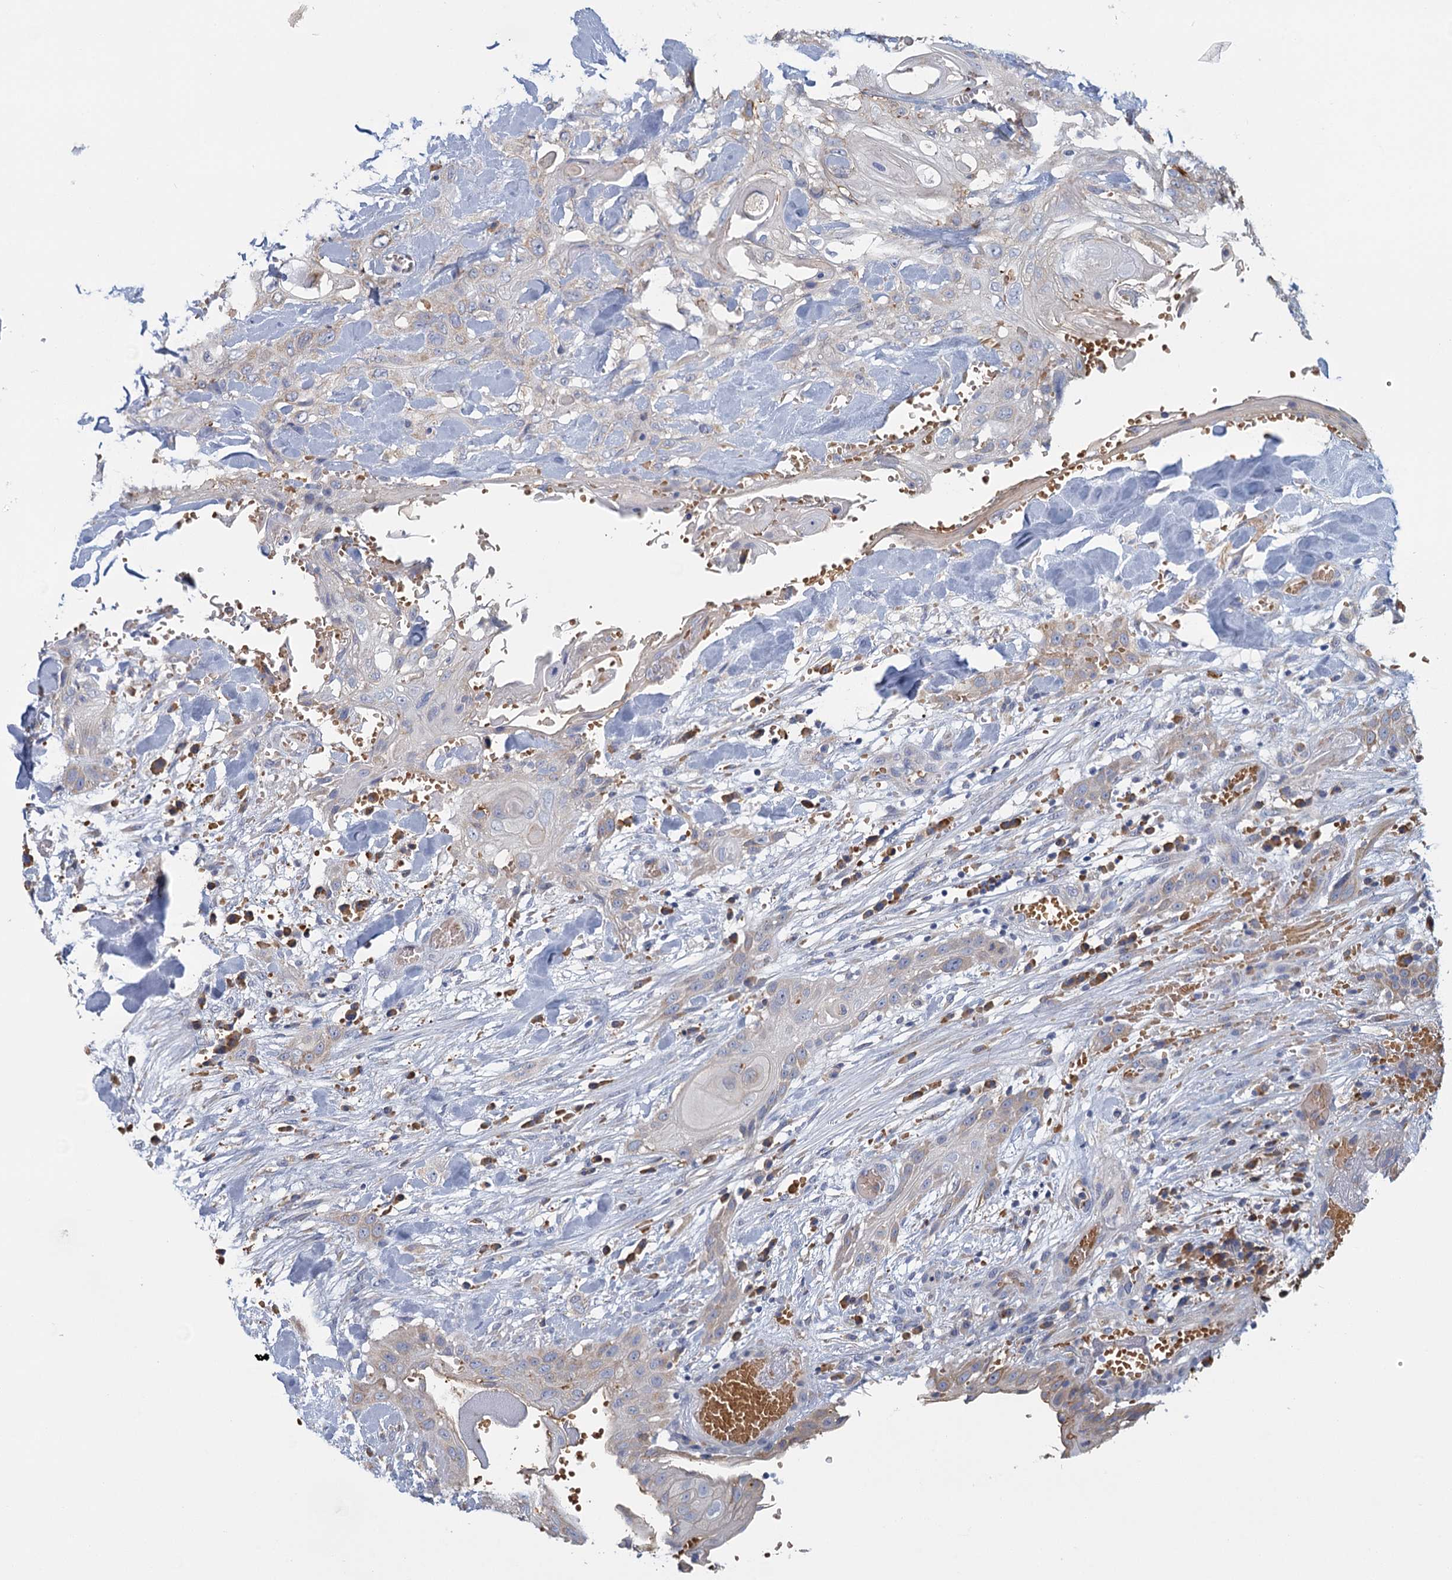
{"staining": {"intensity": "negative", "quantity": "none", "location": "none"}, "tissue": "head and neck cancer", "cell_type": "Tumor cells", "image_type": "cancer", "snomed": [{"axis": "morphology", "description": "Squamous cell carcinoma, NOS"}, {"axis": "topography", "description": "Head-Neck"}], "caption": "Immunohistochemical staining of human head and neck cancer reveals no significant positivity in tumor cells.", "gene": "ANKRD16", "patient": {"sex": "female", "age": 43}}